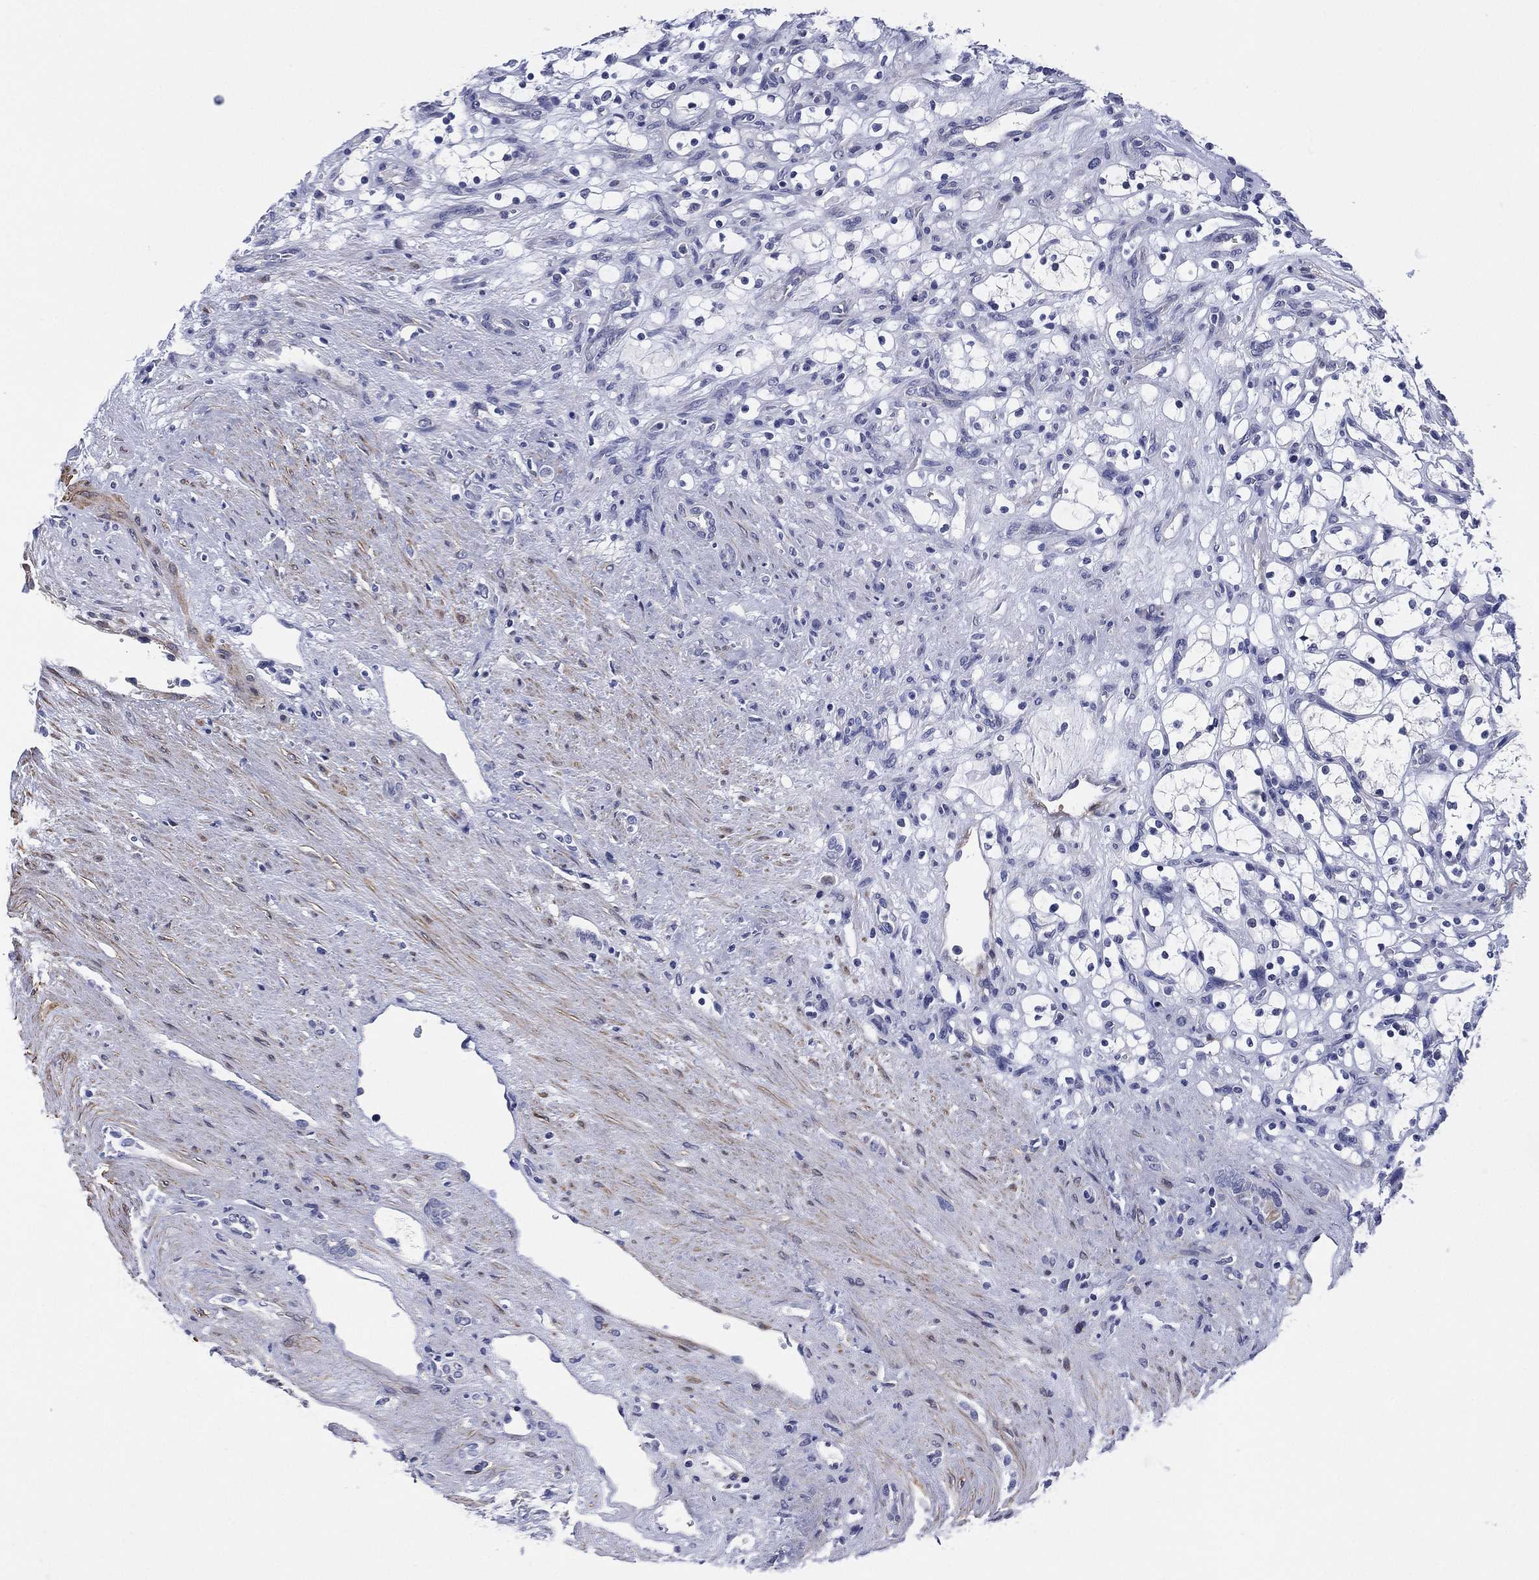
{"staining": {"intensity": "negative", "quantity": "none", "location": "none"}, "tissue": "renal cancer", "cell_type": "Tumor cells", "image_type": "cancer", "snomed": [{"axis": "morphology", "description": "Adenocarcinoma, NOS"}, {"axis": "topography", "description": "Kidney"}], "caption": "This is an immunohistochemistry (IHC) image of human adenocarcinoma (renal). There is no expression in tumor cells.", "gene": "CLIP3", "patient": {"sex": "female", "age": 69}}